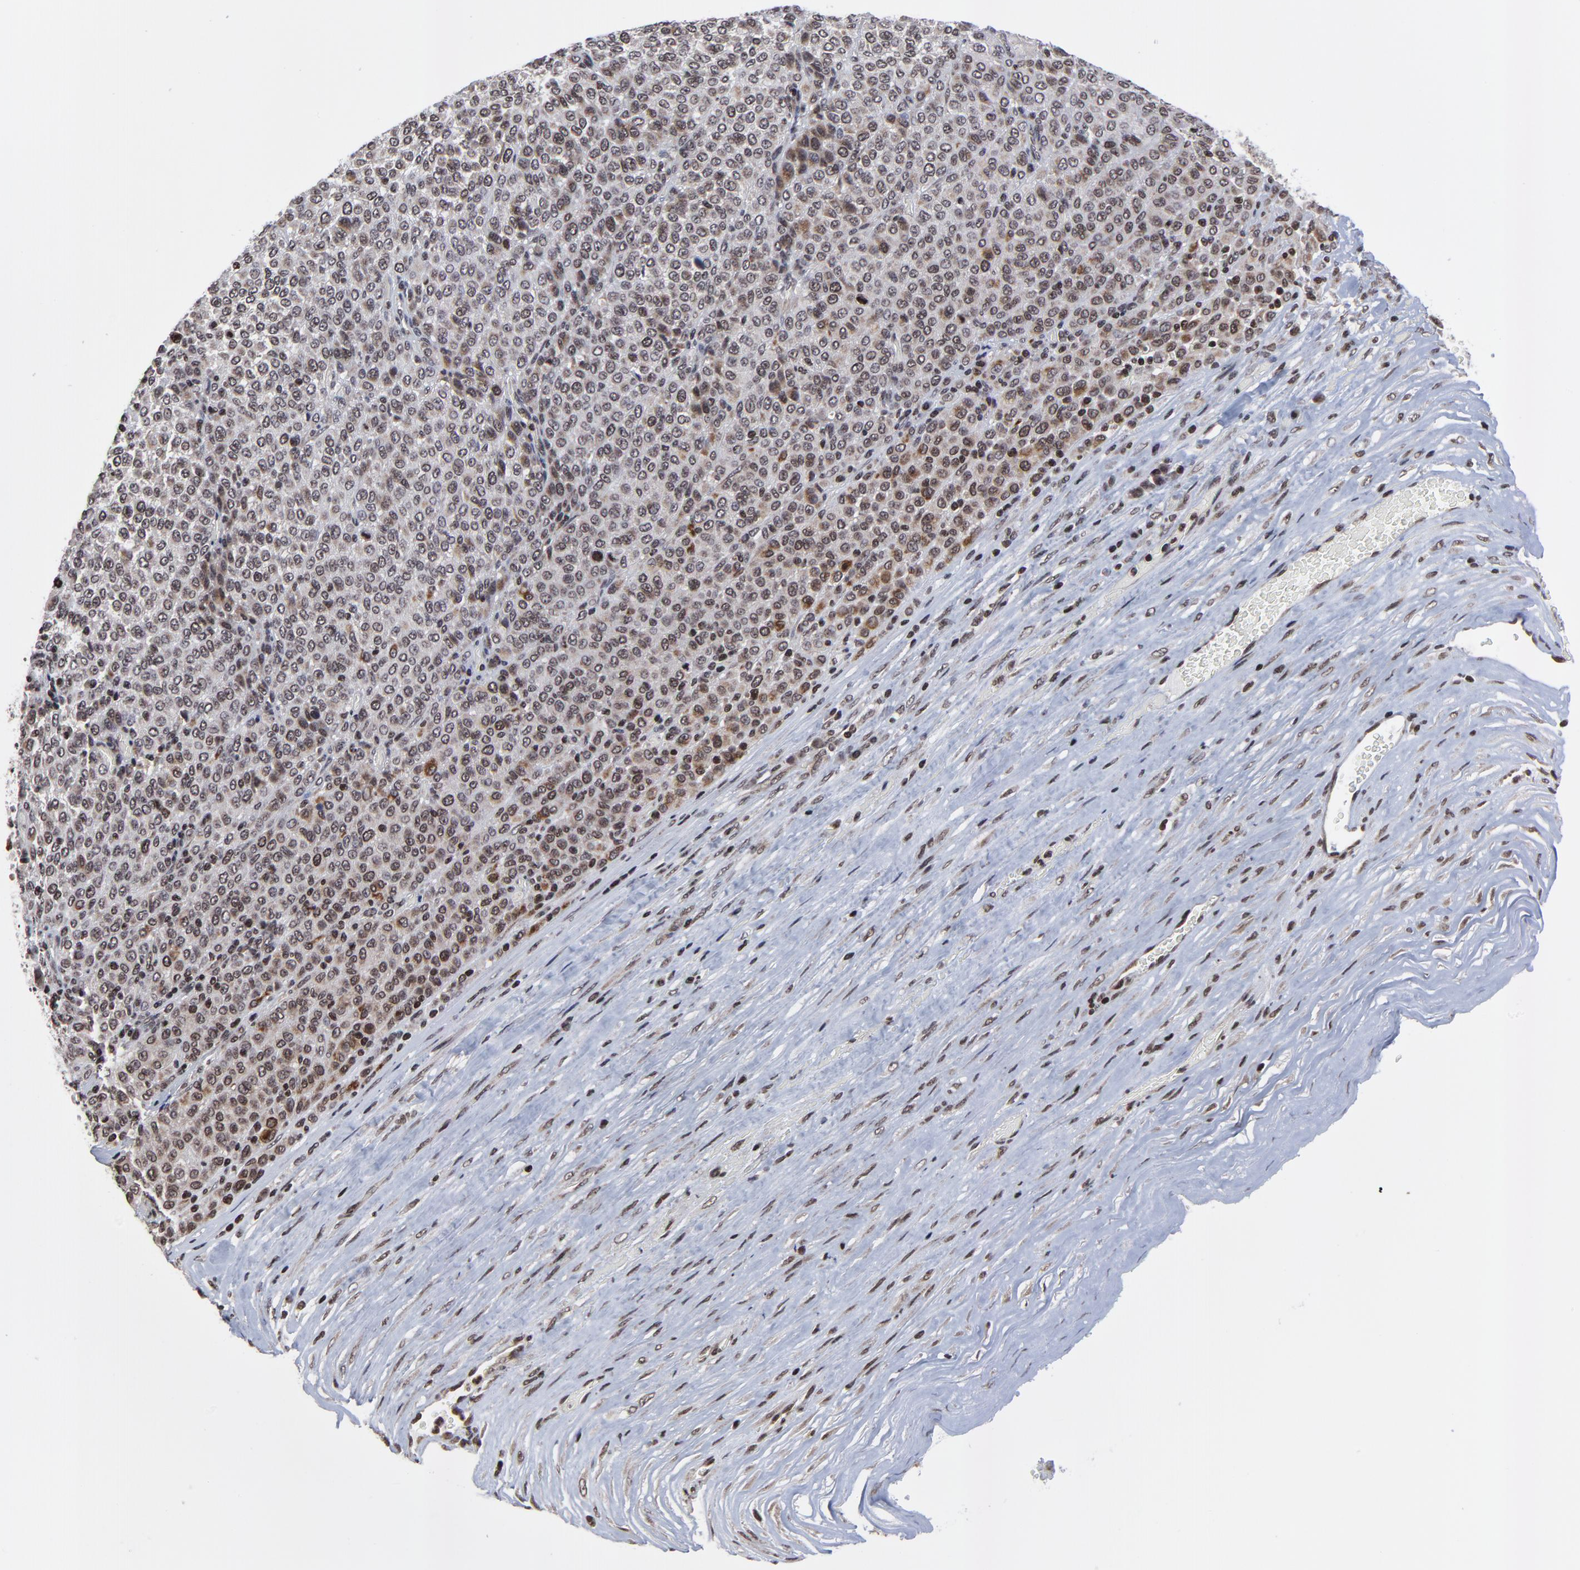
{"staining": {"intensity": "moderate", "quantity": ">75%", "location": "cytoplasmic/membranous,nuclear"}, "tissue": "melanoma", "cell_type": "Tumor cells", "image_type": "cancer", "snomed": [{"axis": "morphology", "description": "Malignant melanoma, Metastatic site"}, {"axis": "topography", "description": "Pancreas"}], "caption": "Approximately >75% of tumor cells in melanoma demonstrate moderate cytoplasmic/membranous and nuclear protein positivity as visualized by brown immunohistochemical staining.", "gene": "ZNF777", "patient": {"sex": "female", "age": 30}}